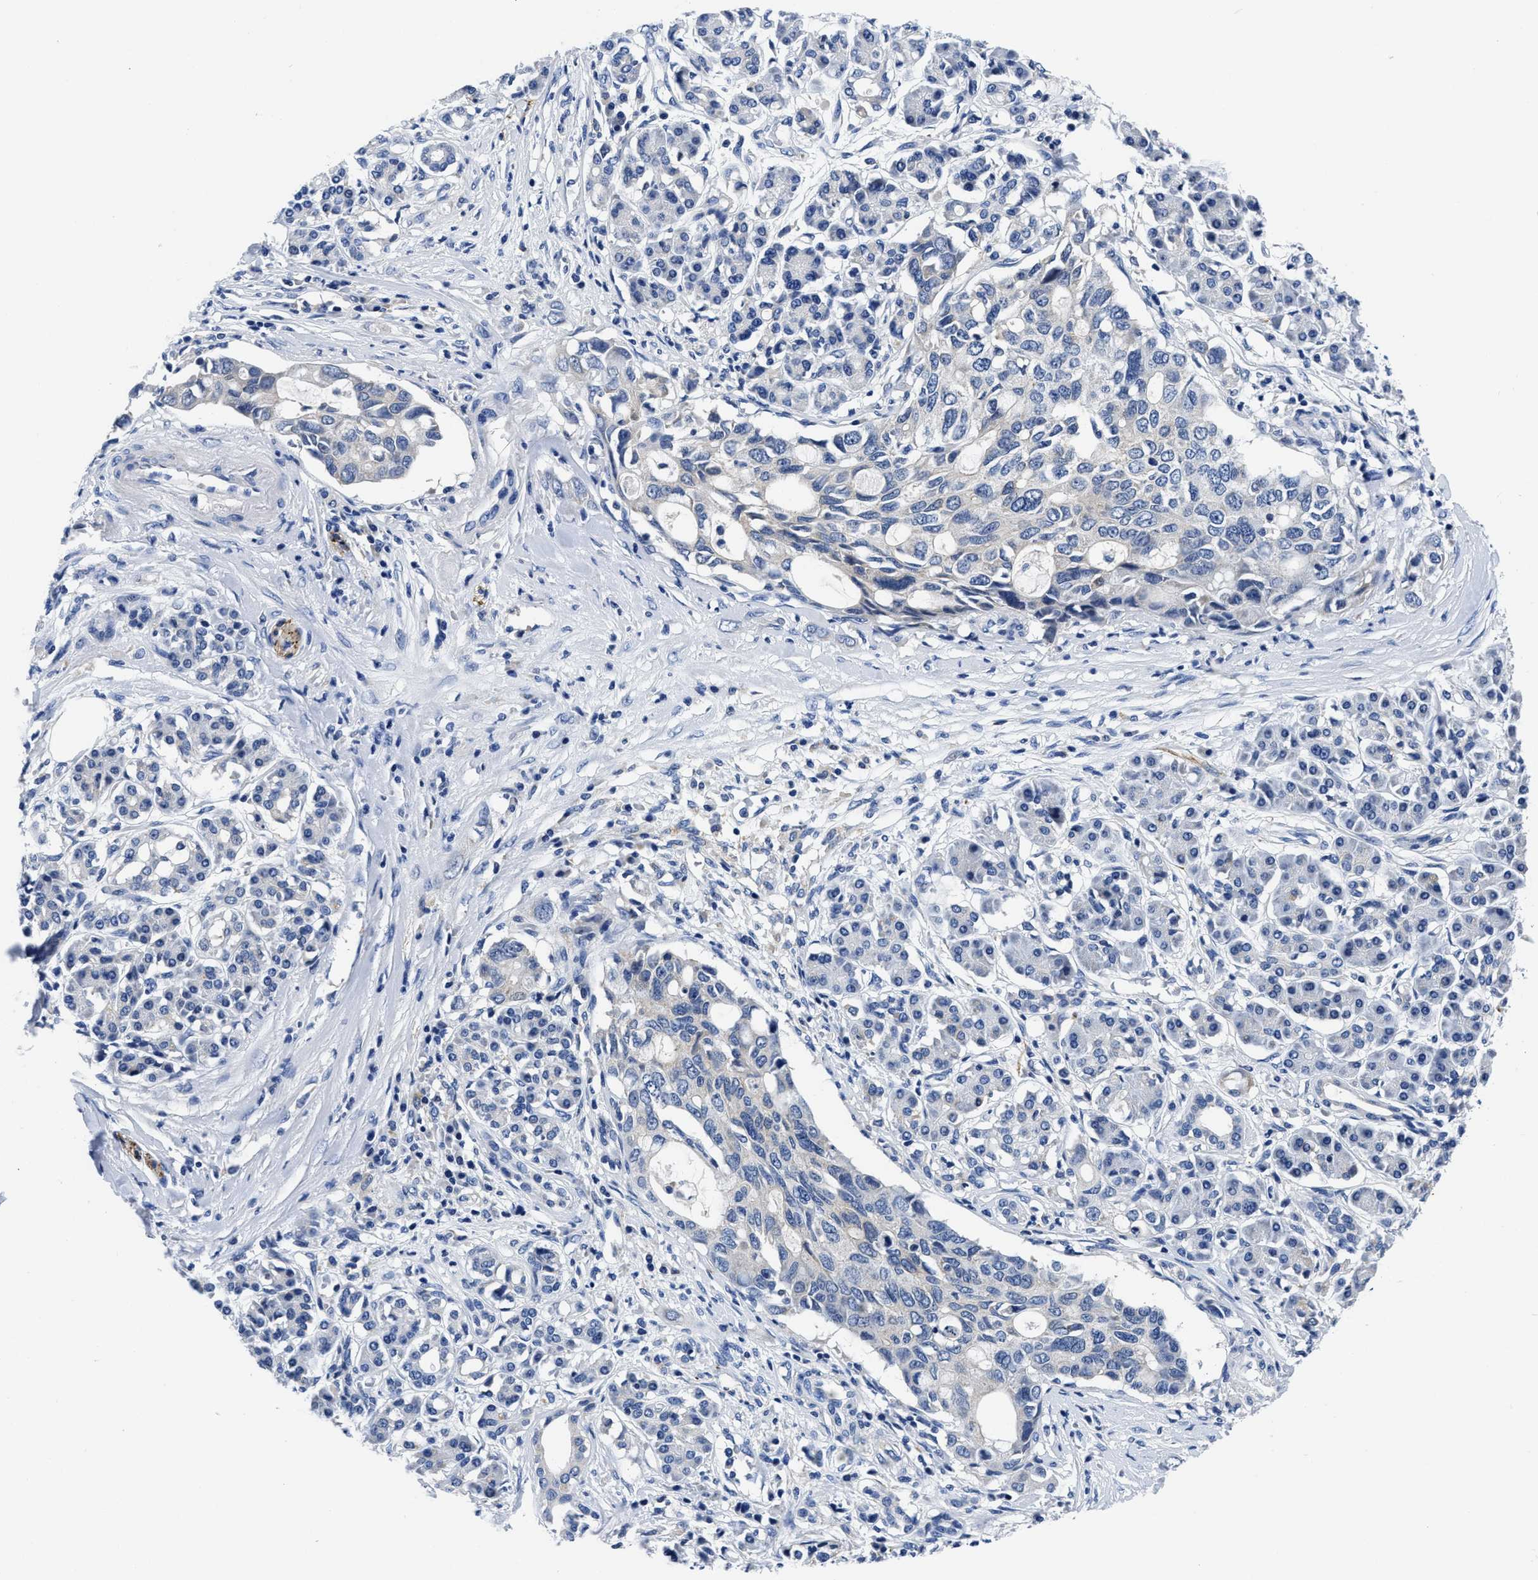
{"staining": {"intensity": "negative", "quantity": "none", "location": "none"}, "tissue": "pancreatic cancer", "cell_type": "Tumor cells", "image_type": "cancer", "snomed": [{"axis": "morphology", "description": "Adenocarcinoma, NOS"}, {"axis": "topography", "description": "Pancreas"}], "caption": "Immunohistochemistry (IHC) image of pancreatic adenocarcinoma stained for a protein (brown), which shows no expression in tumor cells.", "gene": "SLC35F1", "patient": {"sex": "female", "age": 56}}